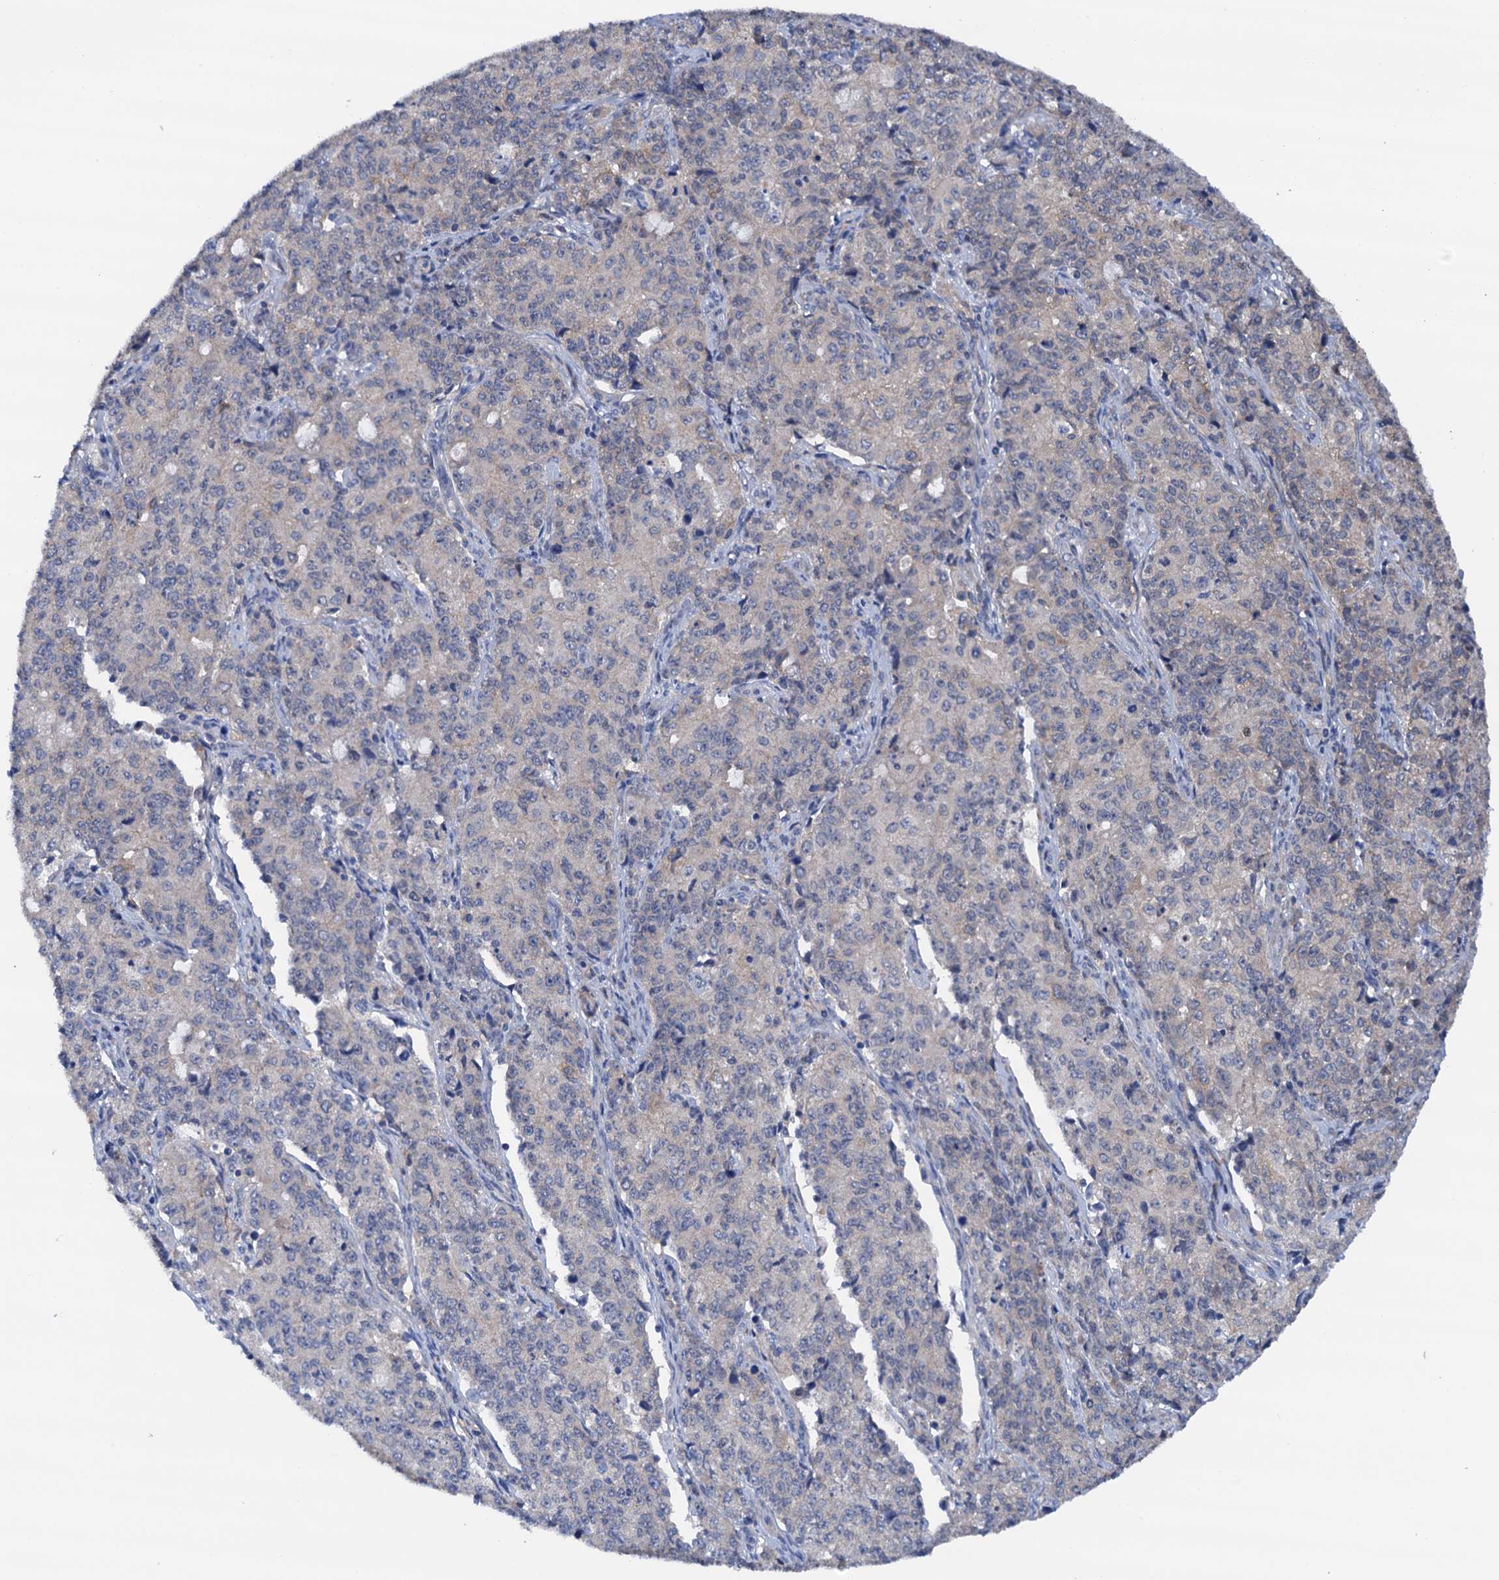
{"staining": {"intensity": "negative", "quantity": "none", "location": "none"}, "tissue": "endometrial cancer", "cell_type": "Tumor cells", "image_type": "cancer", "snomed": [{"axis": "morphology", "description": "Adenocarcinoma, NOS"}, {"axis": "topography", "description": "Endometrium"}], "caption": "Immunohistochemistry (IHC) of human endometrial cancer reveals no positivity in tumor cells. The staining is performed using DAB brown chromogen with nuclei counter-stained in using hematoxylin.", "gene": "RASSF9", "patient": {"sex": "female", "age": 50}}